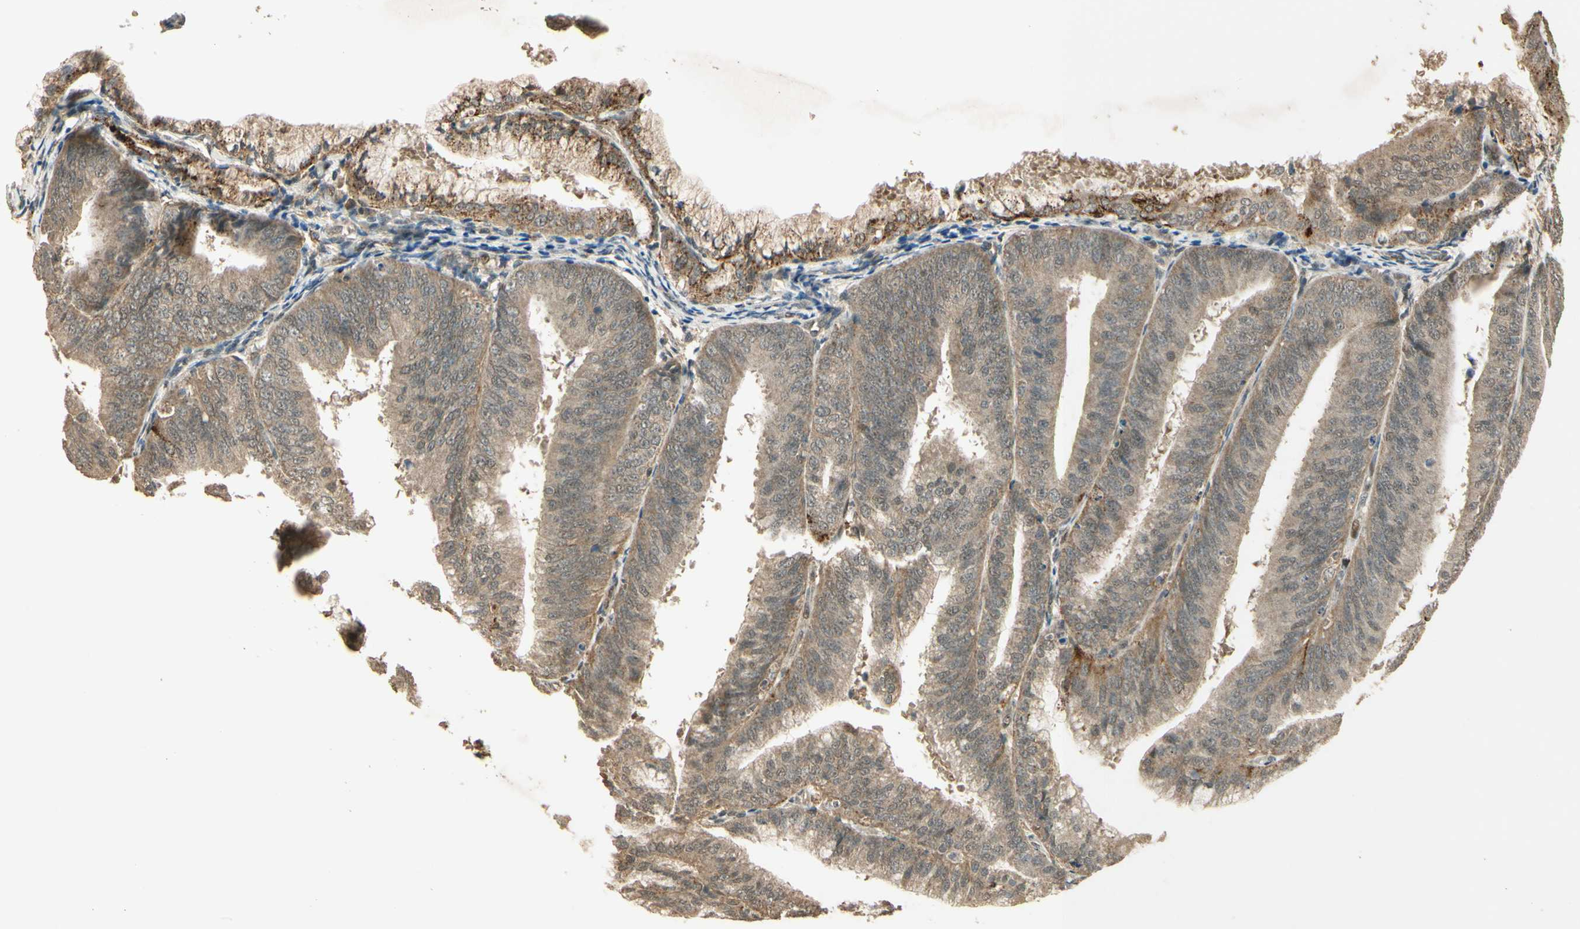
{"staining": {"intensity": "weak", "quantity": ">75%", "location": "cytoplasmic/membranous"}, "tissue": "endometrial cancer", "cell_type": "Tumor cells", "image_type": "cancer", "snomed": [{"axis": "morphology", "description": "Adenocarcinoma, NOS"}, {"axis": "topography", "description": "Endometrium"}], "caption": "The image exhibits immunohistochemical staining of adenocarcinoma (endometrial). There is weak cytoplasmic/membranous positivity is appreciated in about >75% of tumor cells. (IHC, brightfield microscopy, high magnification).", "gene": "GMEB2", "patient": {"sex": "female", "age": 63}}